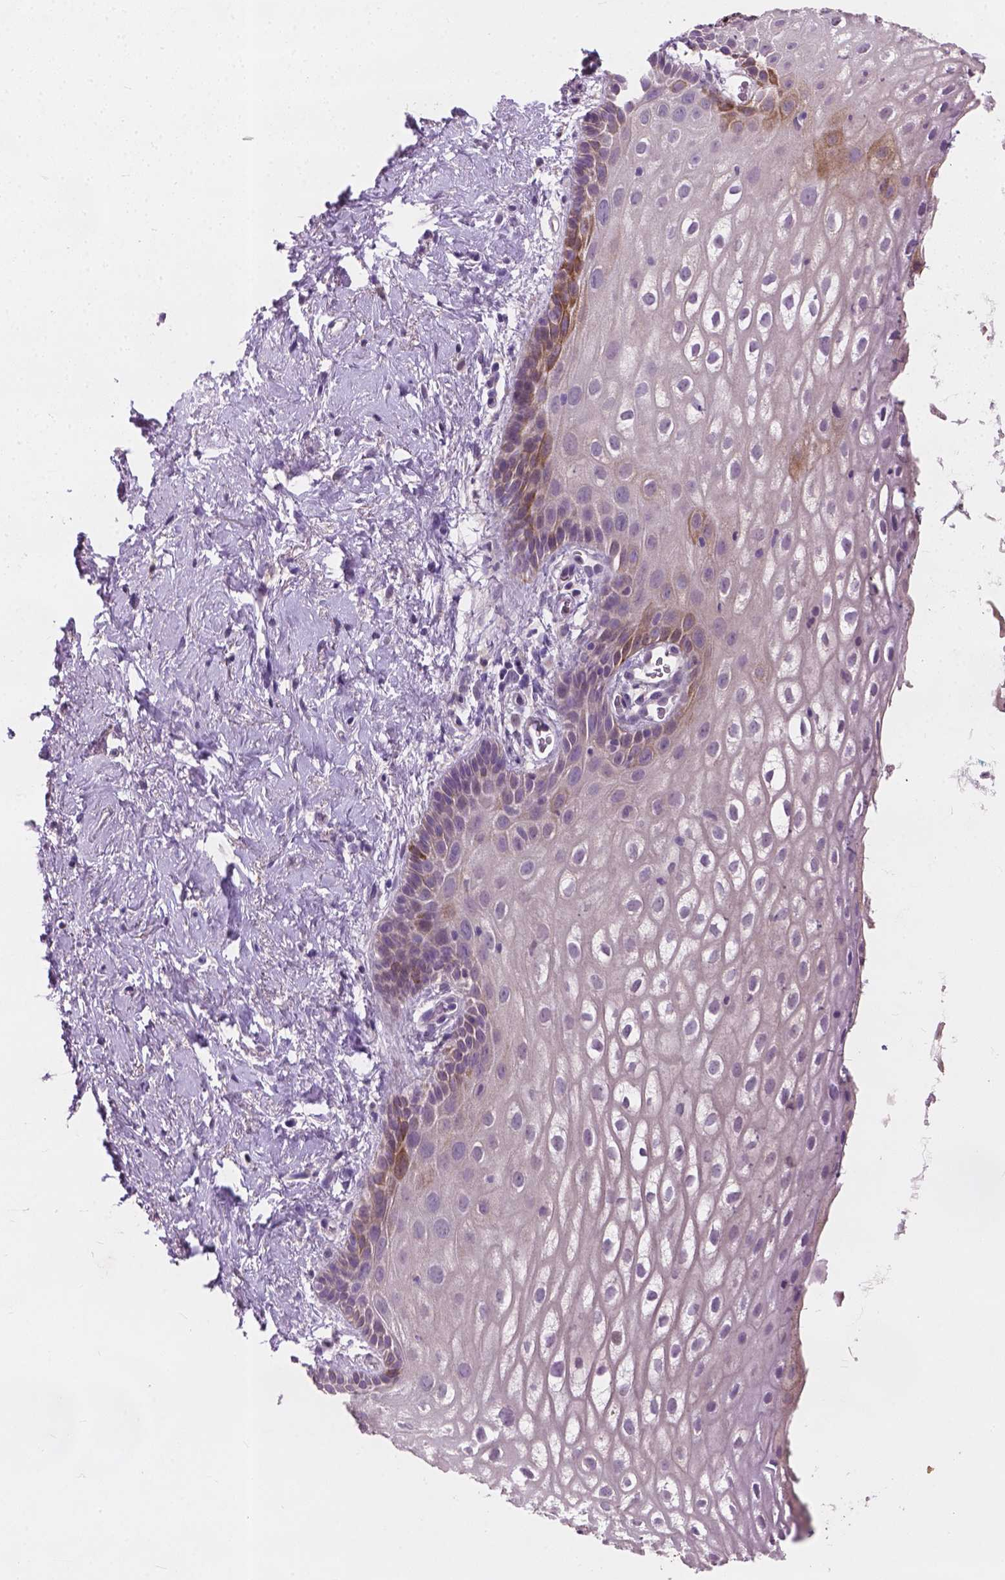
{"staining": {"intensity": "weak", "quantity": "<25%", "location": "cytoplasmic/membranous"}, "tissue": "vagina", "cell_type": "Squamous epithelial cells", "image_type": "normal", "snomed": [{"axis": "morphology", "description": "Normal tissue, NOS"}, {"axis": "morphology", "description": "Adenocarcinoma, NOS"}, {"axis": "topography", "description": "Rectum"}, {"axis": "topography", "description": "Vagina"}, {"axis": "topography", "description": "Peripheral nerve tissue"}], "caption": "This photomicrograph is of unremarkable vagina stained with IHC to label a protein in brown with the nuclei are counter-stained blue. There is no positivity in squamous epithelial cells.", "gene": "KRT17", "patient": {"sex": "female", "age": 71}}